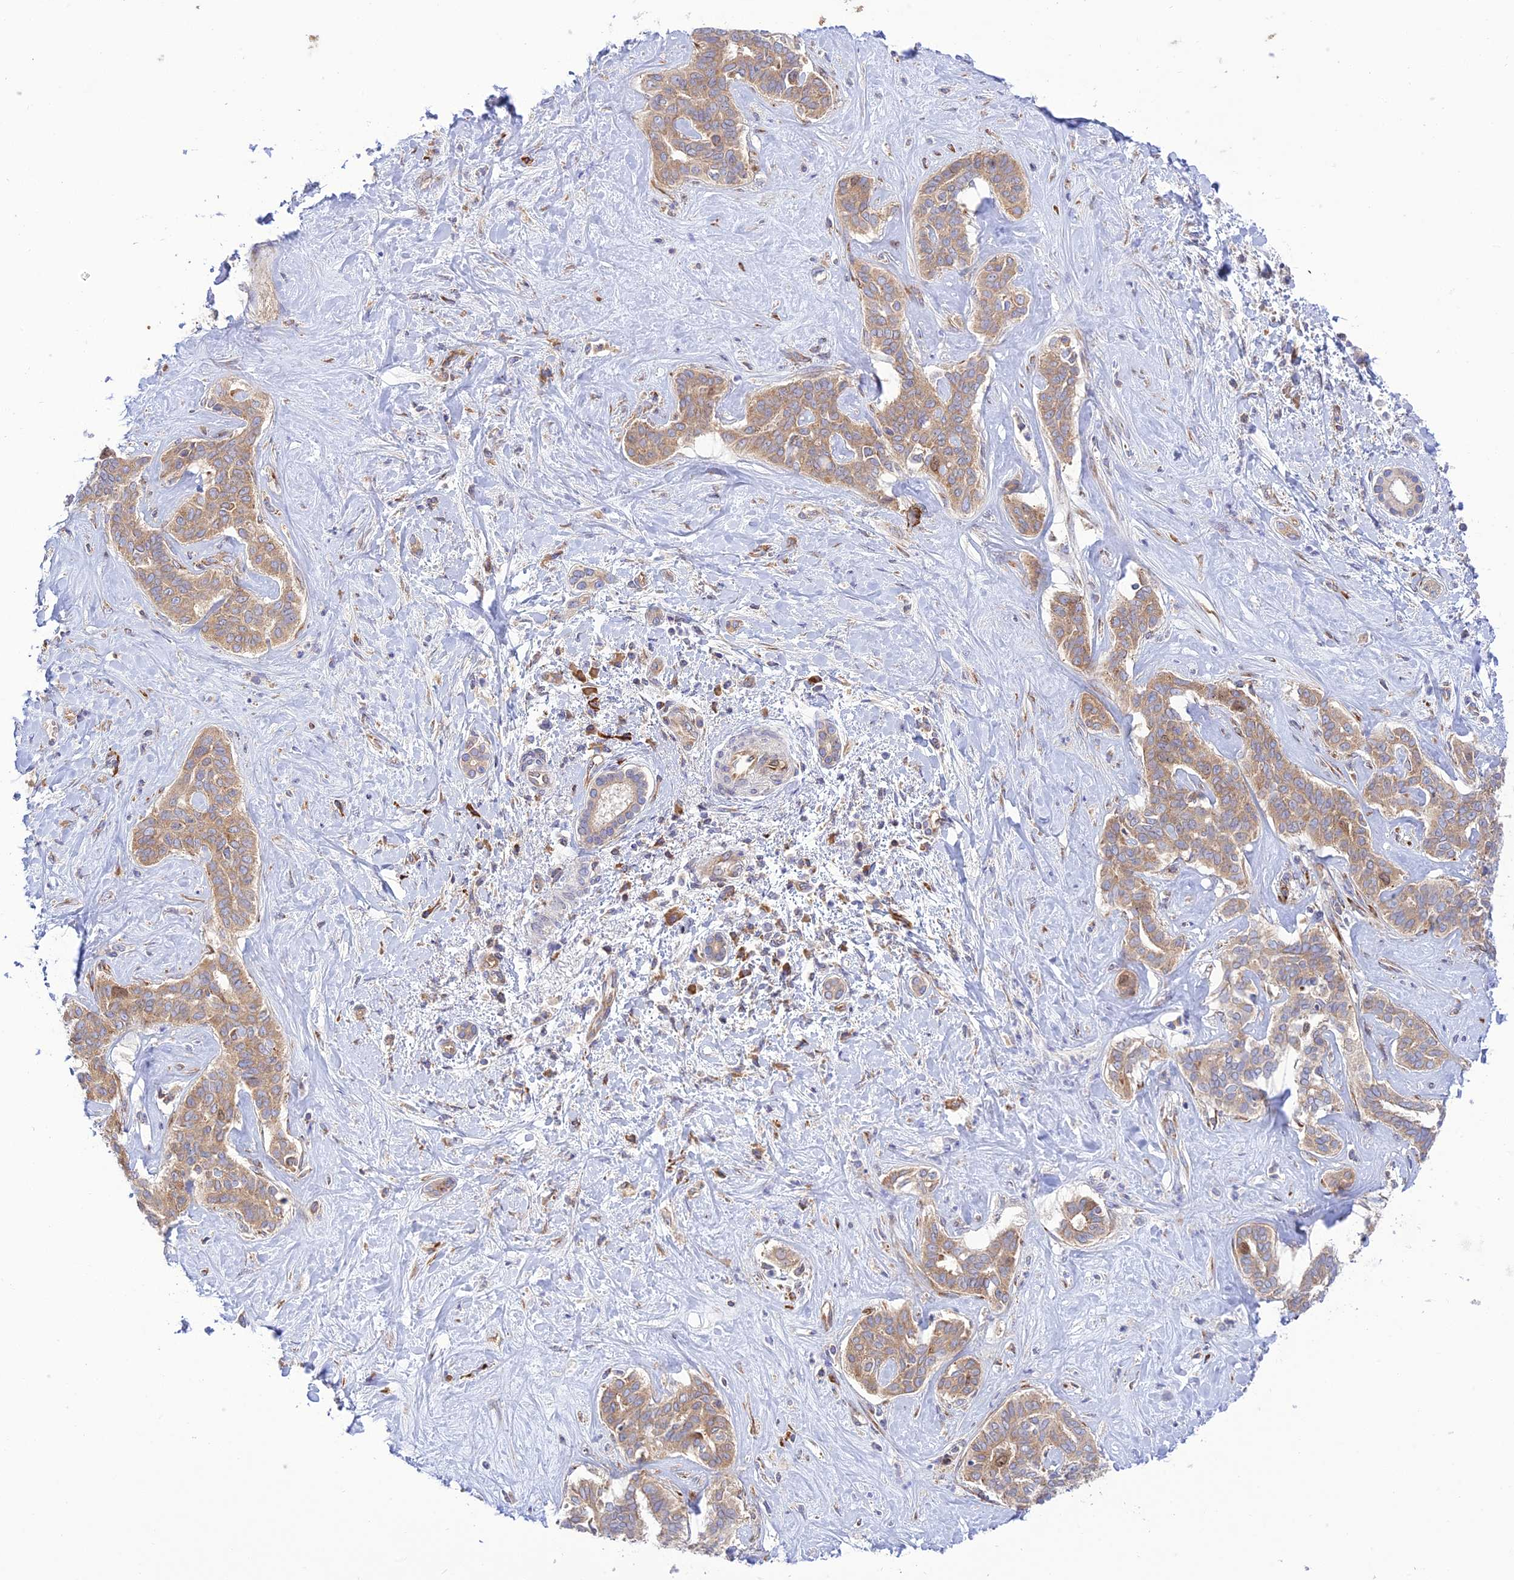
{"staining": {"intensity": "moderate", "quantity": ">75%", "location": "cytoplasmic/membranous"}, "tissue": "liver cancer", "cell_type": "Tumor cells", "image_type": "cancer", "snomed": [{"axis": "morphology", "description": "Cholangiocarcinoma"}, {"axis": "topography", "description": "Liver"}], "caption": "A high-resolution photomicrograph shows IHC staining of cholangiocarcinoma (liver), which shows moderate cytoplasmic/membranous expression in about >75% of tumor cells. Using DAB (3,3'-diaminobenzidine) (brown) and hematoxylin (blue) stains, captured at high magnification using brightfield microscopy.", "gene": "PIMREG", "patient": {"sex": "female", "age": 77}}